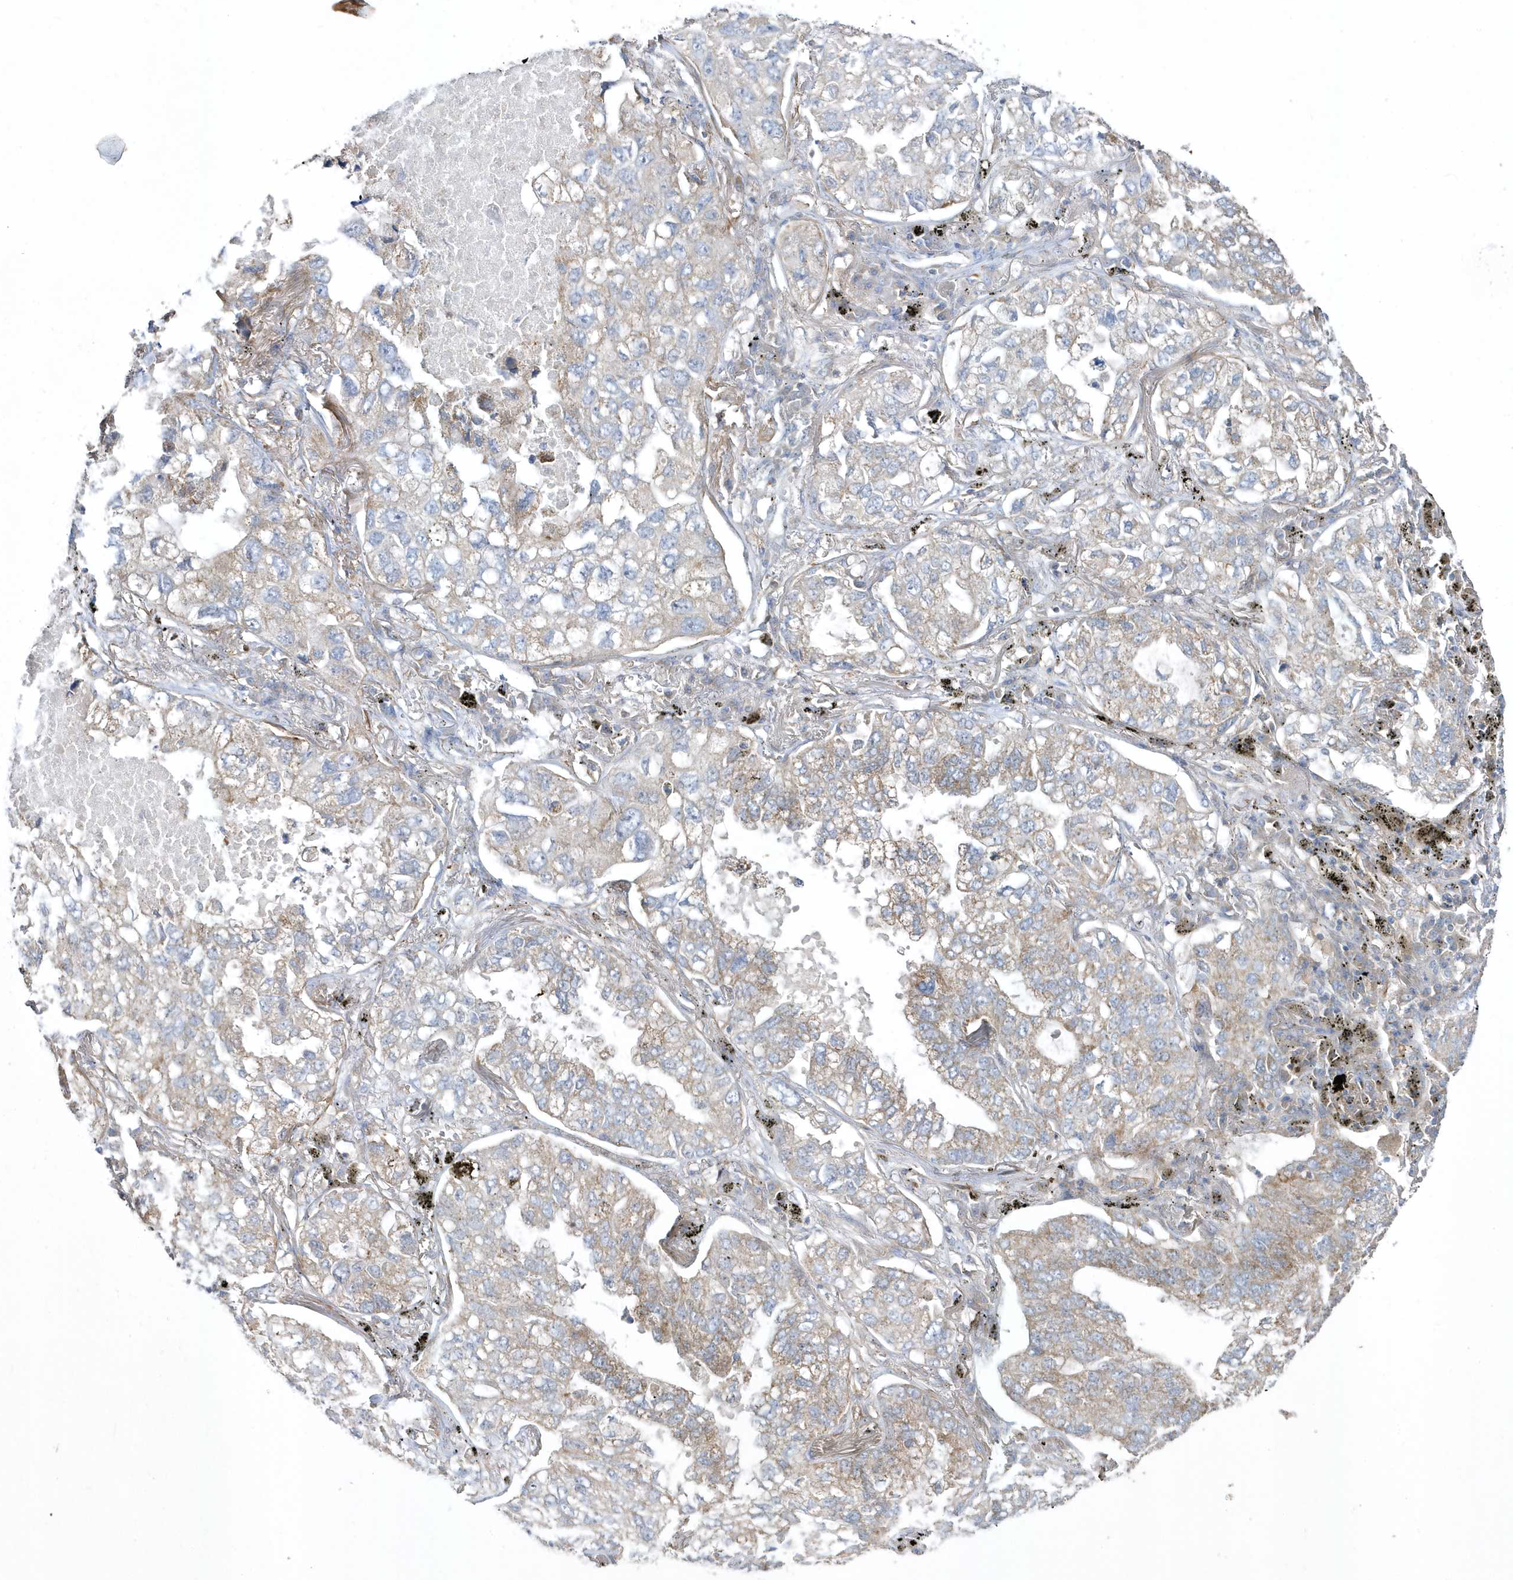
{"staining": {"intensity": "weak", "quantity": "<25%", "location": "cytoplasmic/membranous"}, "tissue": "lung cancer", "cell_type": "Tumor cells", "image_type": "cancer", "snomed": [{"axis": "morphology", "description": "Adenocarcinoma, NOS"}, {"axis": "topography", "description": "Lung"}], "caption": "This micrograph is of lung cancer (adenocarcinoma) stained with immunohistochemistry to label a protein in brown with the nuclei are counter-stained blue. There is no expression in tumor cells.", "gene": "LEXM", "patient": {"sex": "male", "age": 65}}